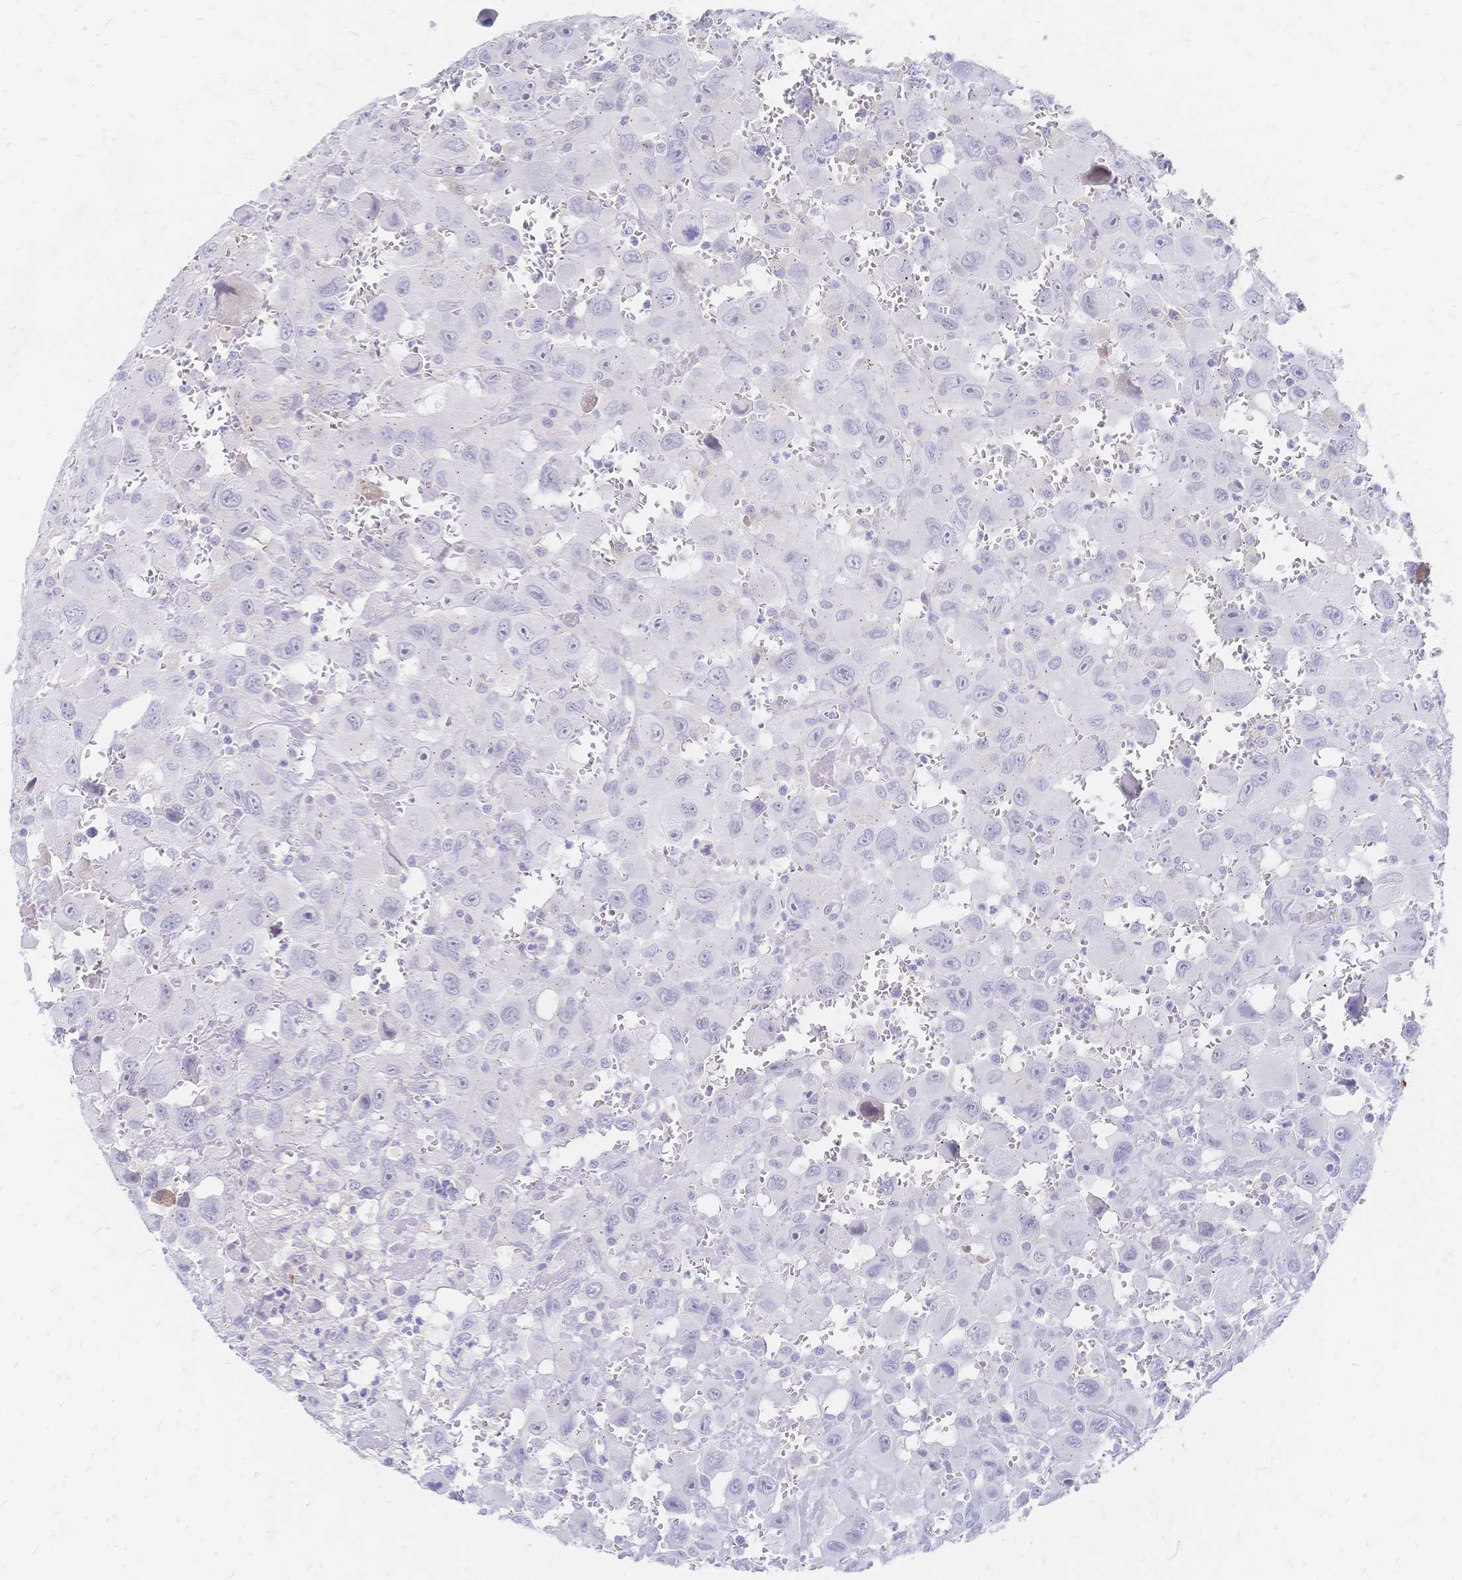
{"staining": {"intensity": "negative", "quantity": "none", "location": "none"}, "tissue": "head and neck cancer", "cell_type": "Tumor cells", "image_type": "cancer", "snomed": [{"axis": "morphology", "description": "Squamous cell carcinoma, NOS"}, {"axis": "morphology", "description": "Squamous cell carcinoma, metastatic, NOS"}, {"axis": "topography", "description": "Oral tissue"}, {"axis": "topography", "description": "Head-Neck"}], "caption": "DAB (3,3'-diaminobenzidine) immunohistochemical staining of human squamous cell carcinoma (head and neck) reveals no significant positivity in tumor cells.", "gene": "PSORS1C2", "patient": {"sex": "female", "age": 85}}